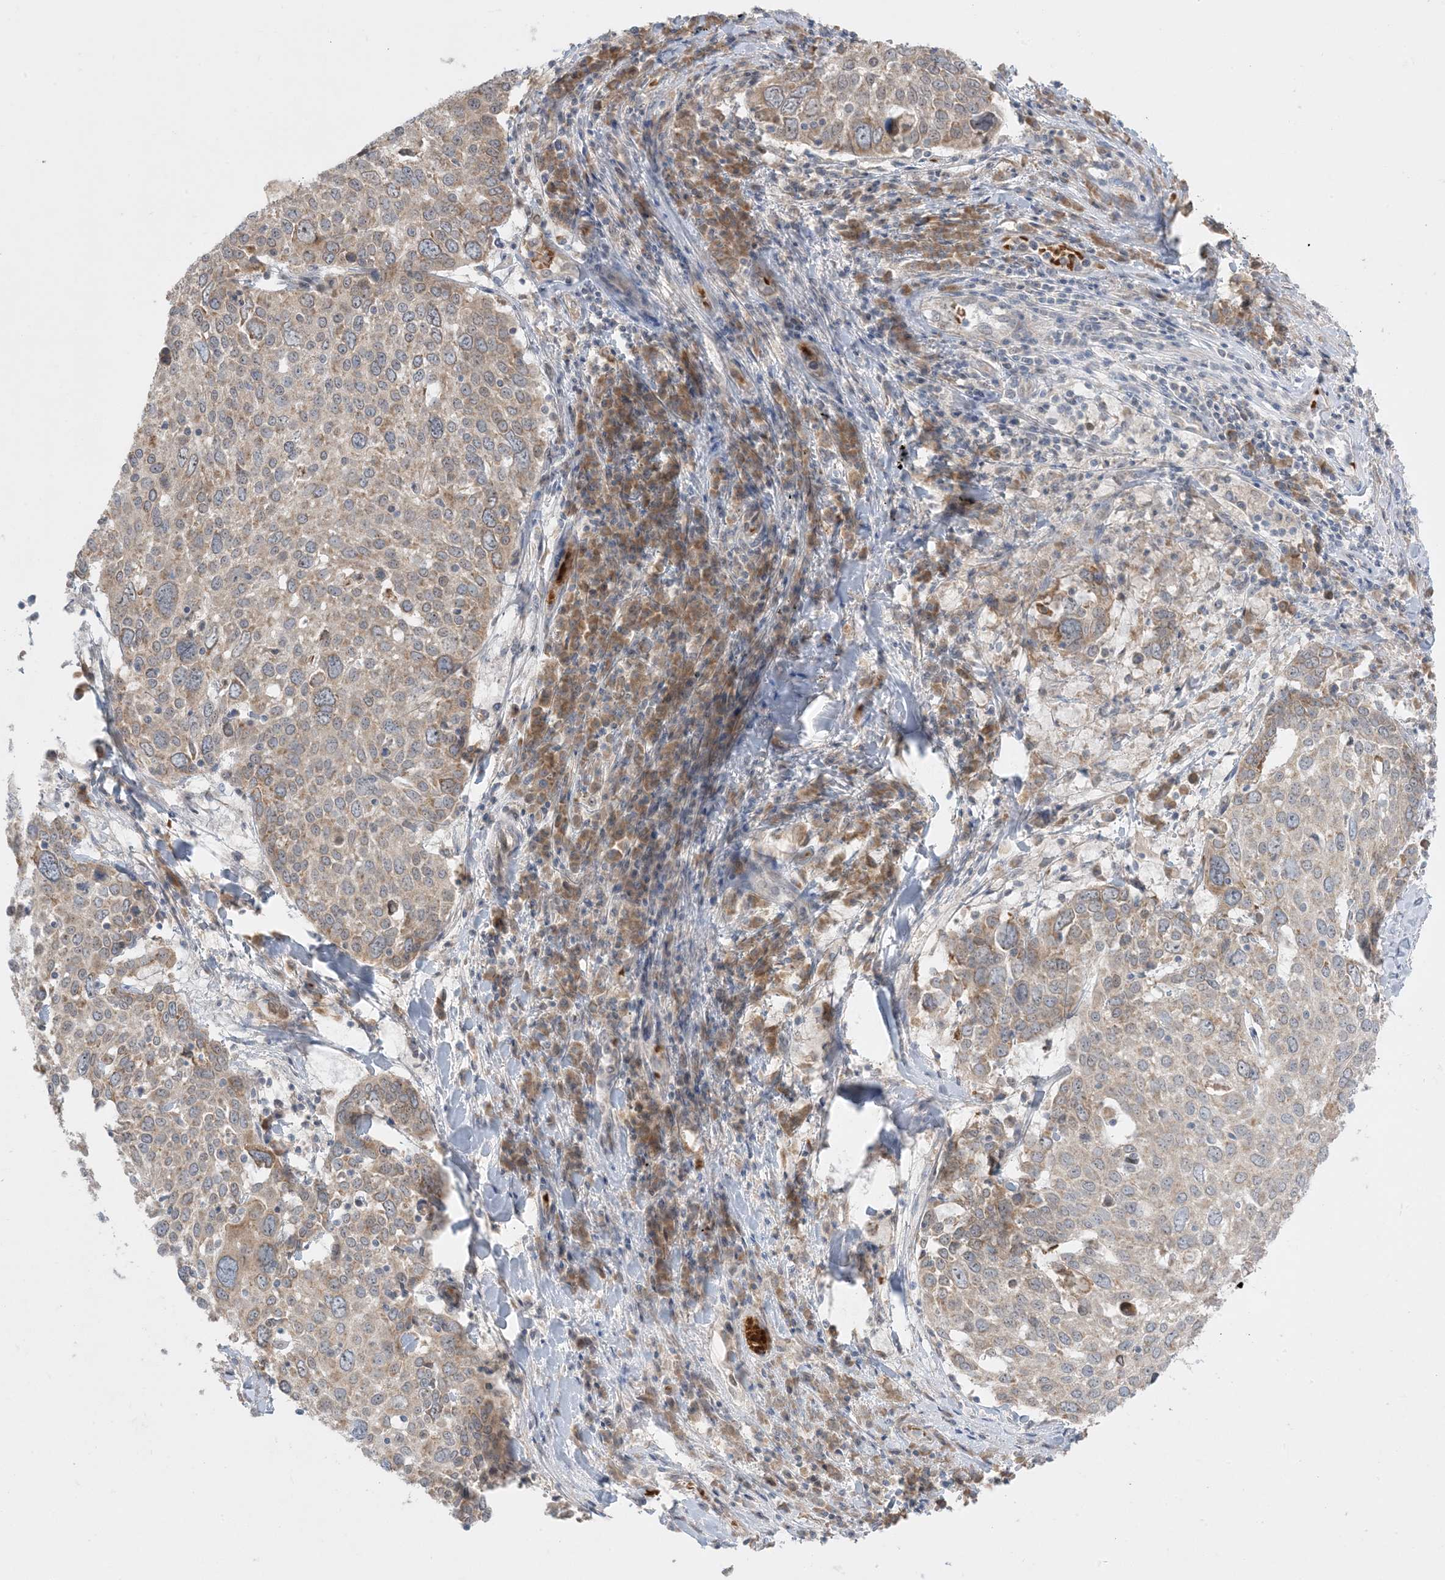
{"staining": {"intensity": "weak", "quantity": ">75%", "location": "cytoplasmic/membranous"}, "tissue": "lung cancer", "cell_type": "Tumor cells", "image_type": "cancer", "snomed": [{"axis": "morphology", "description": "Squamous cell carcinoma, NOS"}, {"axis": "topography", "description": "Lung"}], "caption": "The immunohistochemical stain shows weak cytoplasmic/membranous staining in tumor cells of squamous cell carcinoma (lung) tissue.", "gene": "MMGT1", "patient": {"sex": "male", "age": 65}}